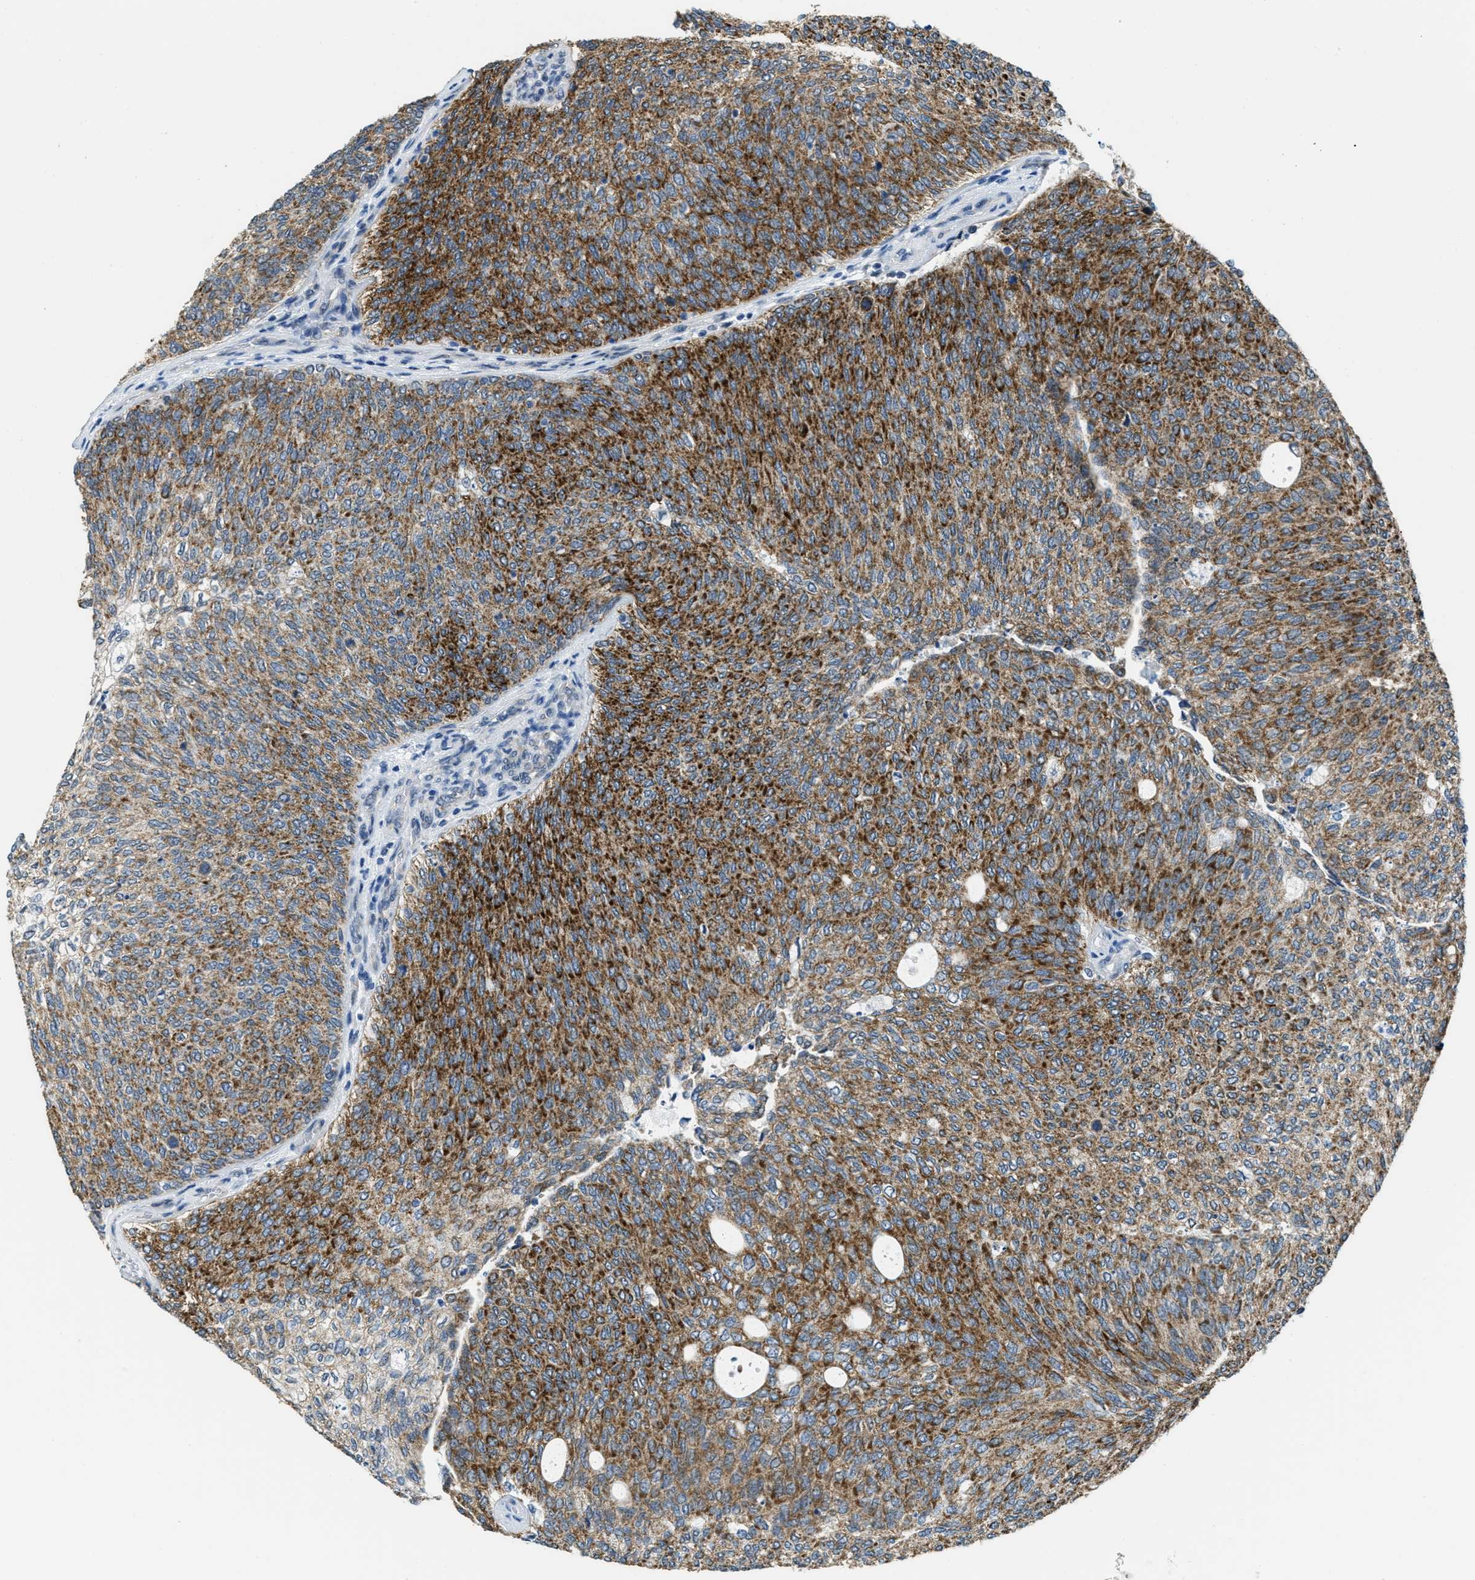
{"staining": {"intensity": "strong", "quantity": "25%-75%", "location": "cytoplasmic/membranous"}, "tissue": "urothelial cancer", "cell_type": "Tumor cells", "image_type": "cancer", "snomed": [{"axis": "morphology", "description": "Urothelial carcinoma, Low grade"}, {"axis": "topography", "description": "Urinary bladder"}], "caption": "This histopathology image demonstrates immunohistochemistry staining of urothelial cancer, with high strong cytoplasmic/membranous expression in approximately 25%-75% of tumor cells.", "gene": "TOMM70", "patient": {"sex": "female", "age": 79}}